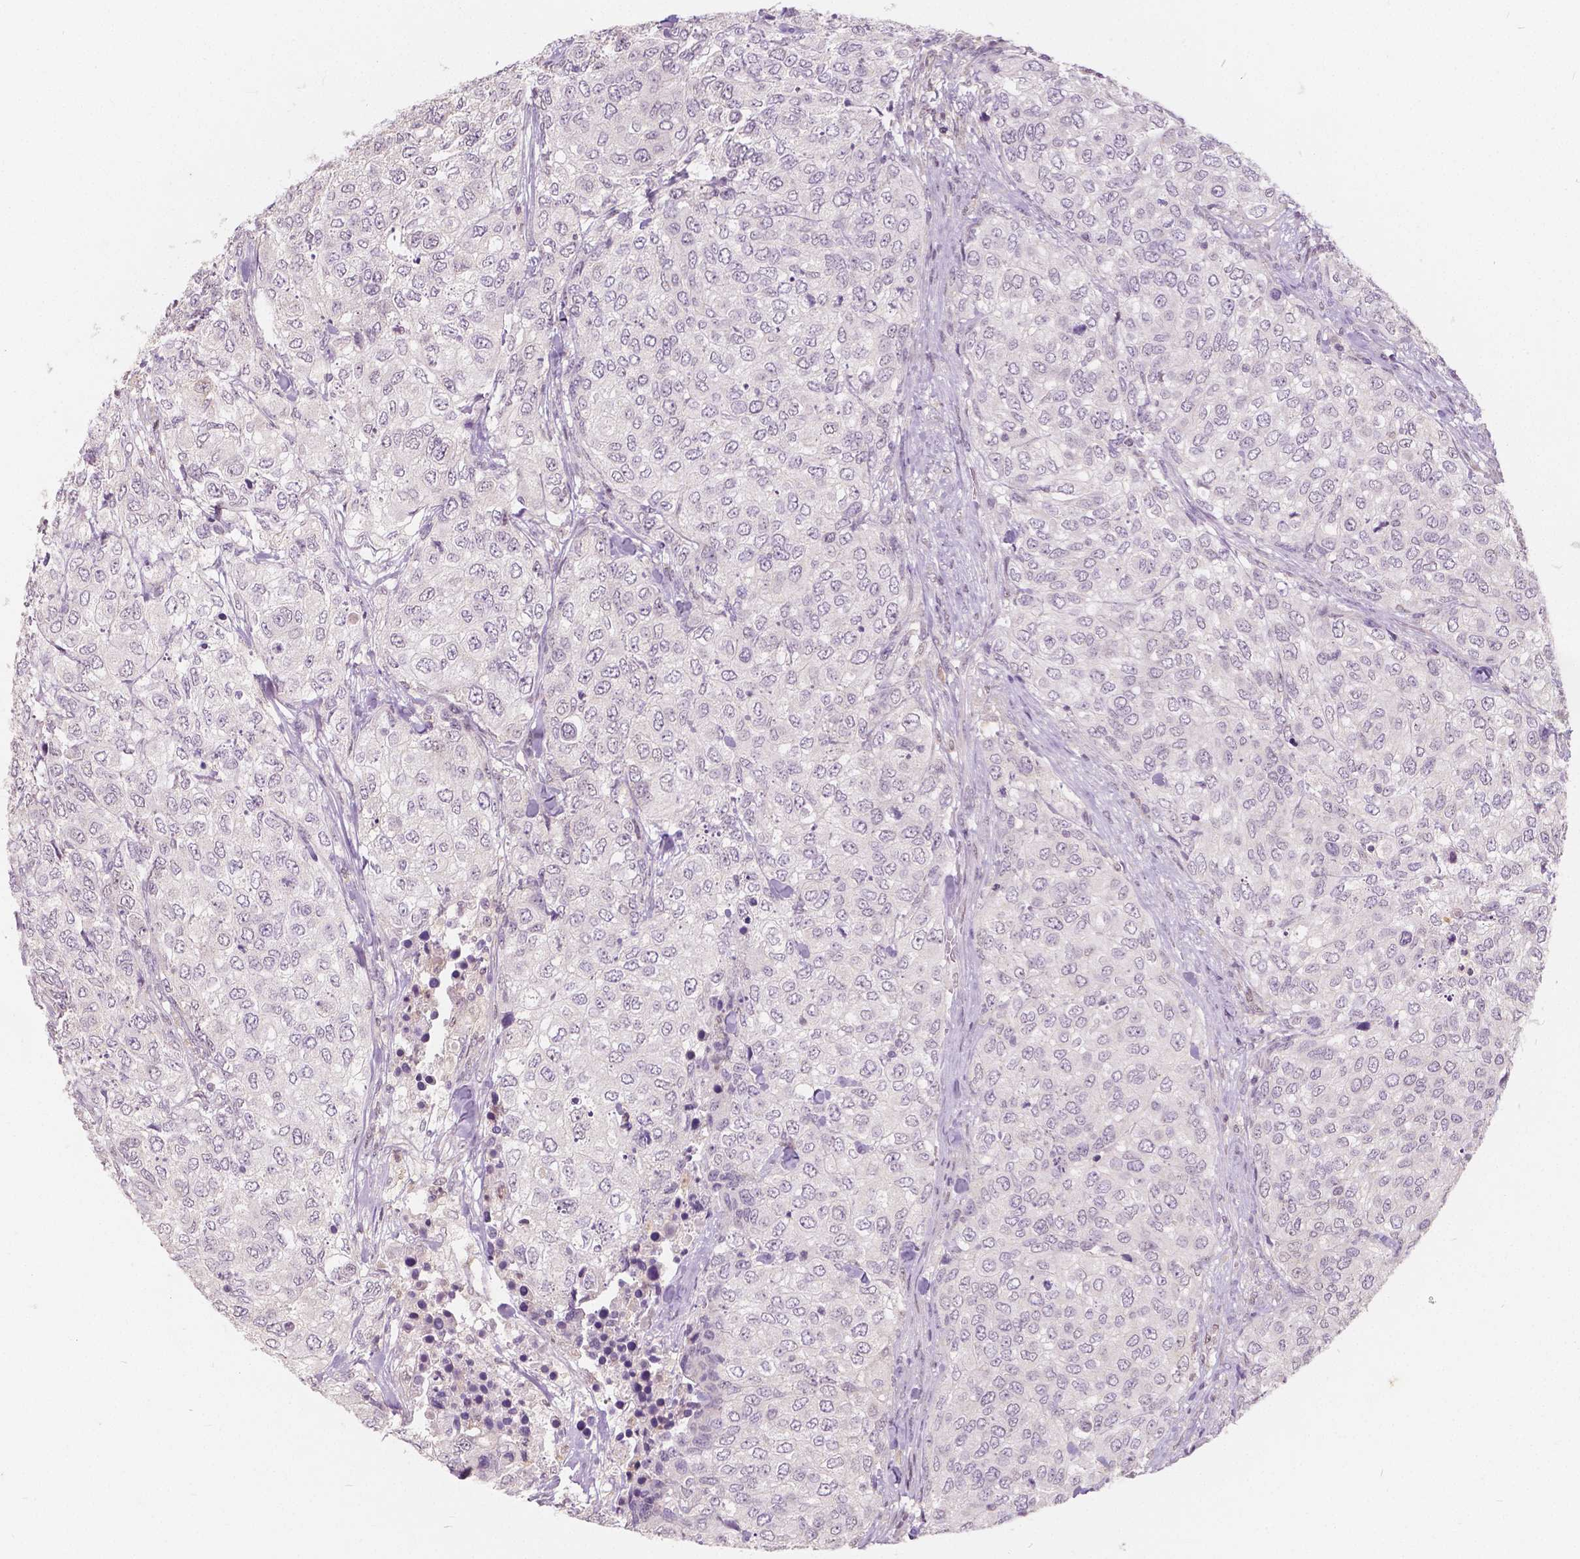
{"staining": {"intensity": "negative", "quantity": "none", "location": "none"}, "tissue": "urothelial cancer", "cell_type": "Tumor cells", "image_type": "cancer", "snomed": [{"axis": "morphology", "description": "Urothelial carcinoma, High grade"}, {"axis": "topography", "description": "Urinary bladder"}], "caption": "High magnification brightfield microscopy of urothelial carcinoma (high-grade) stained with DAB (3,3'-diaminobenzidine) (brown) and counterstained with hematoxylin (blue): tumor cells show no significant positivity.", "gene": "NAPRT", "patient": {"sex": "female", "age": 78}}